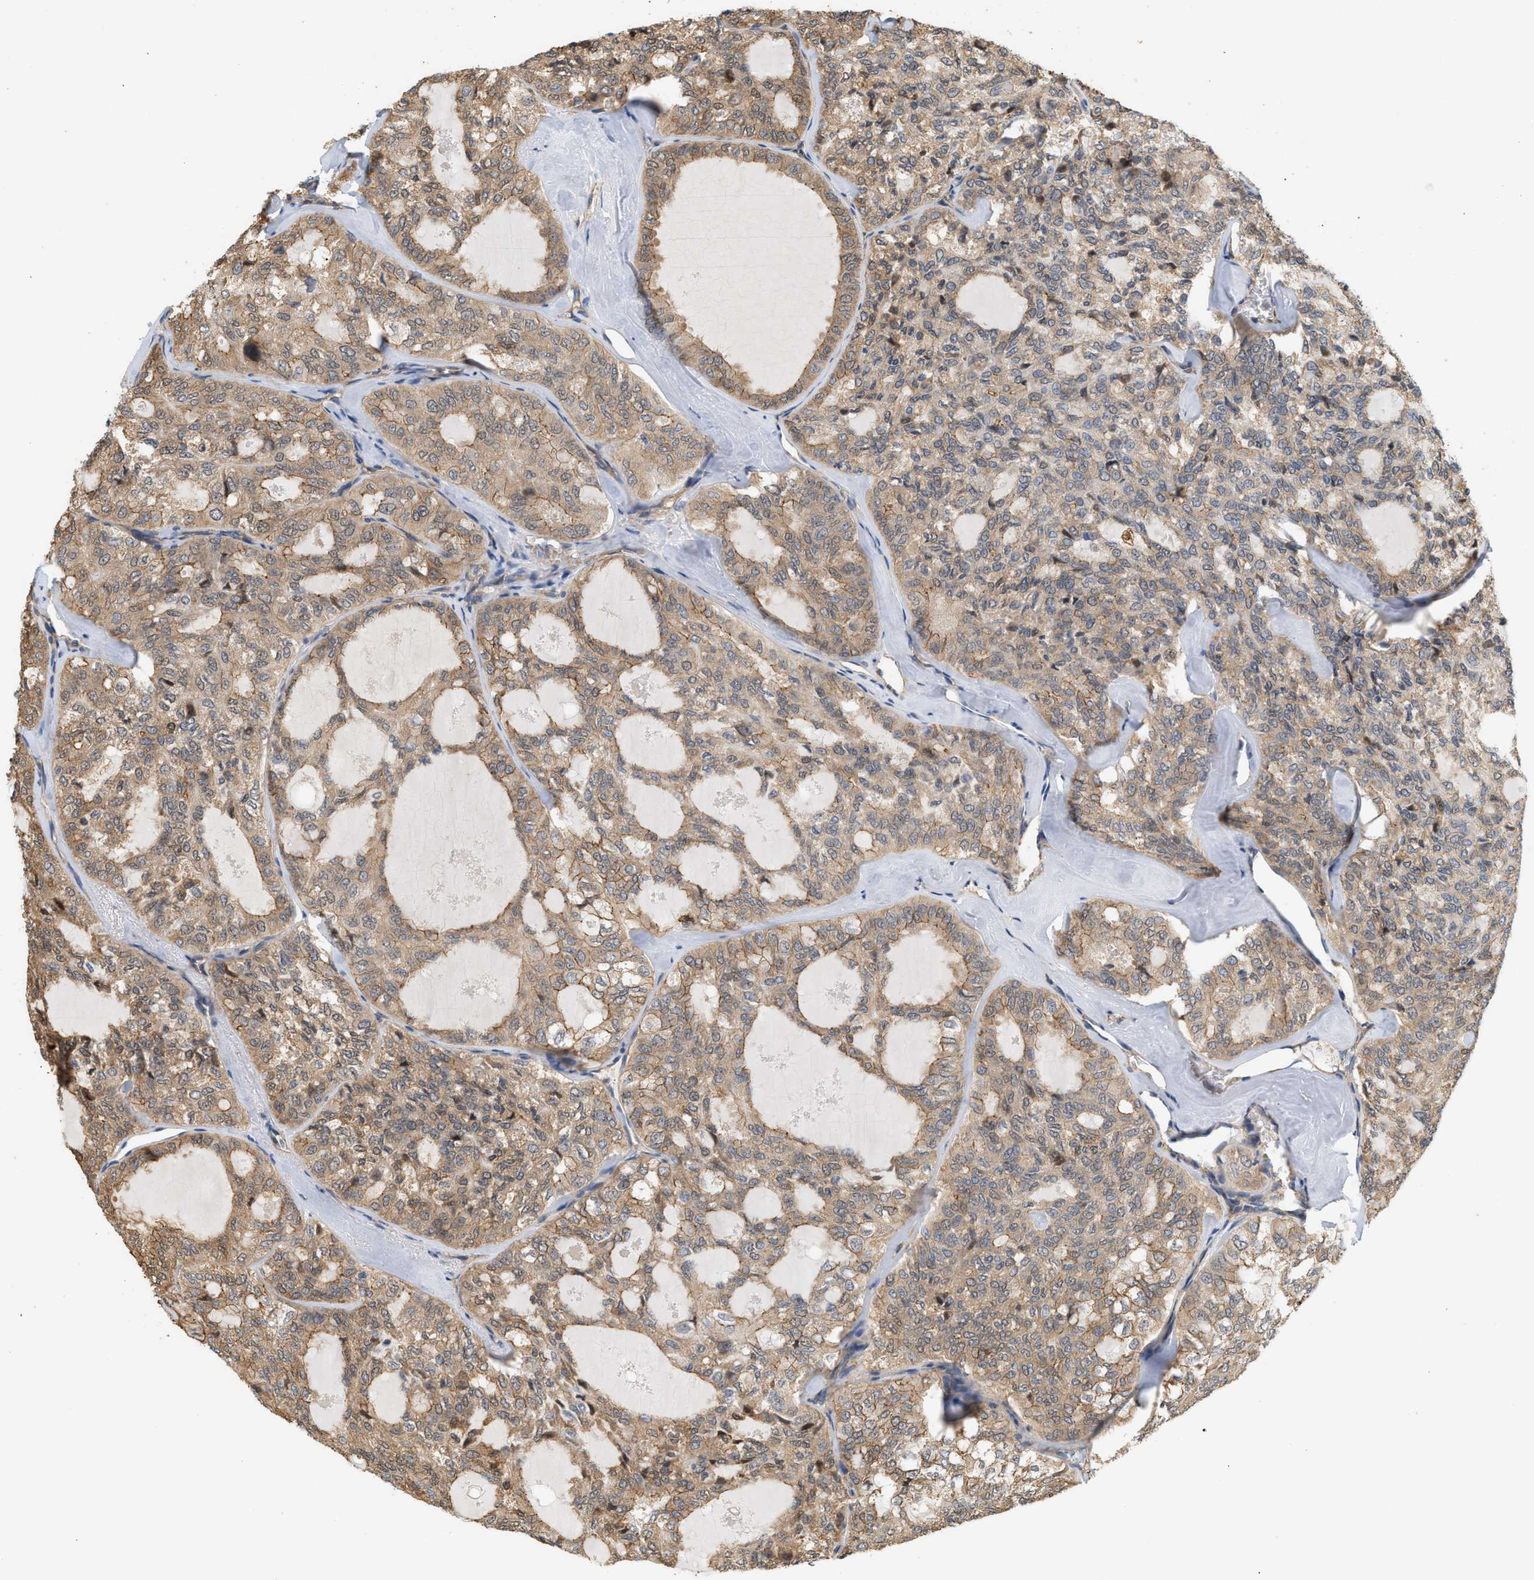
{"staining": {"intensity": "weak", "quantity": ">75%", "location": "cytoplasmic/membranous"}, "tissue": "thyroid cancer", "cell_type": "Tumor cells", "image_type": "cancer", "snomed": [{"axis": "morphology", "description": "Follicular adenoma carcinoma, NOS"}, {"axis": "topography", "description": "Thyroid gland"}], "caption": "IHC (DAB (3,3'-diaminobenzidine)) staining of thyroid cancer (follicular adenoma carcinoma) reveals weak cytoplasmic/membranous protein expression in approximately >75% of tumor cells.", "gene": "CTXN1", "patient": {"sex": "male", "age": 75}}